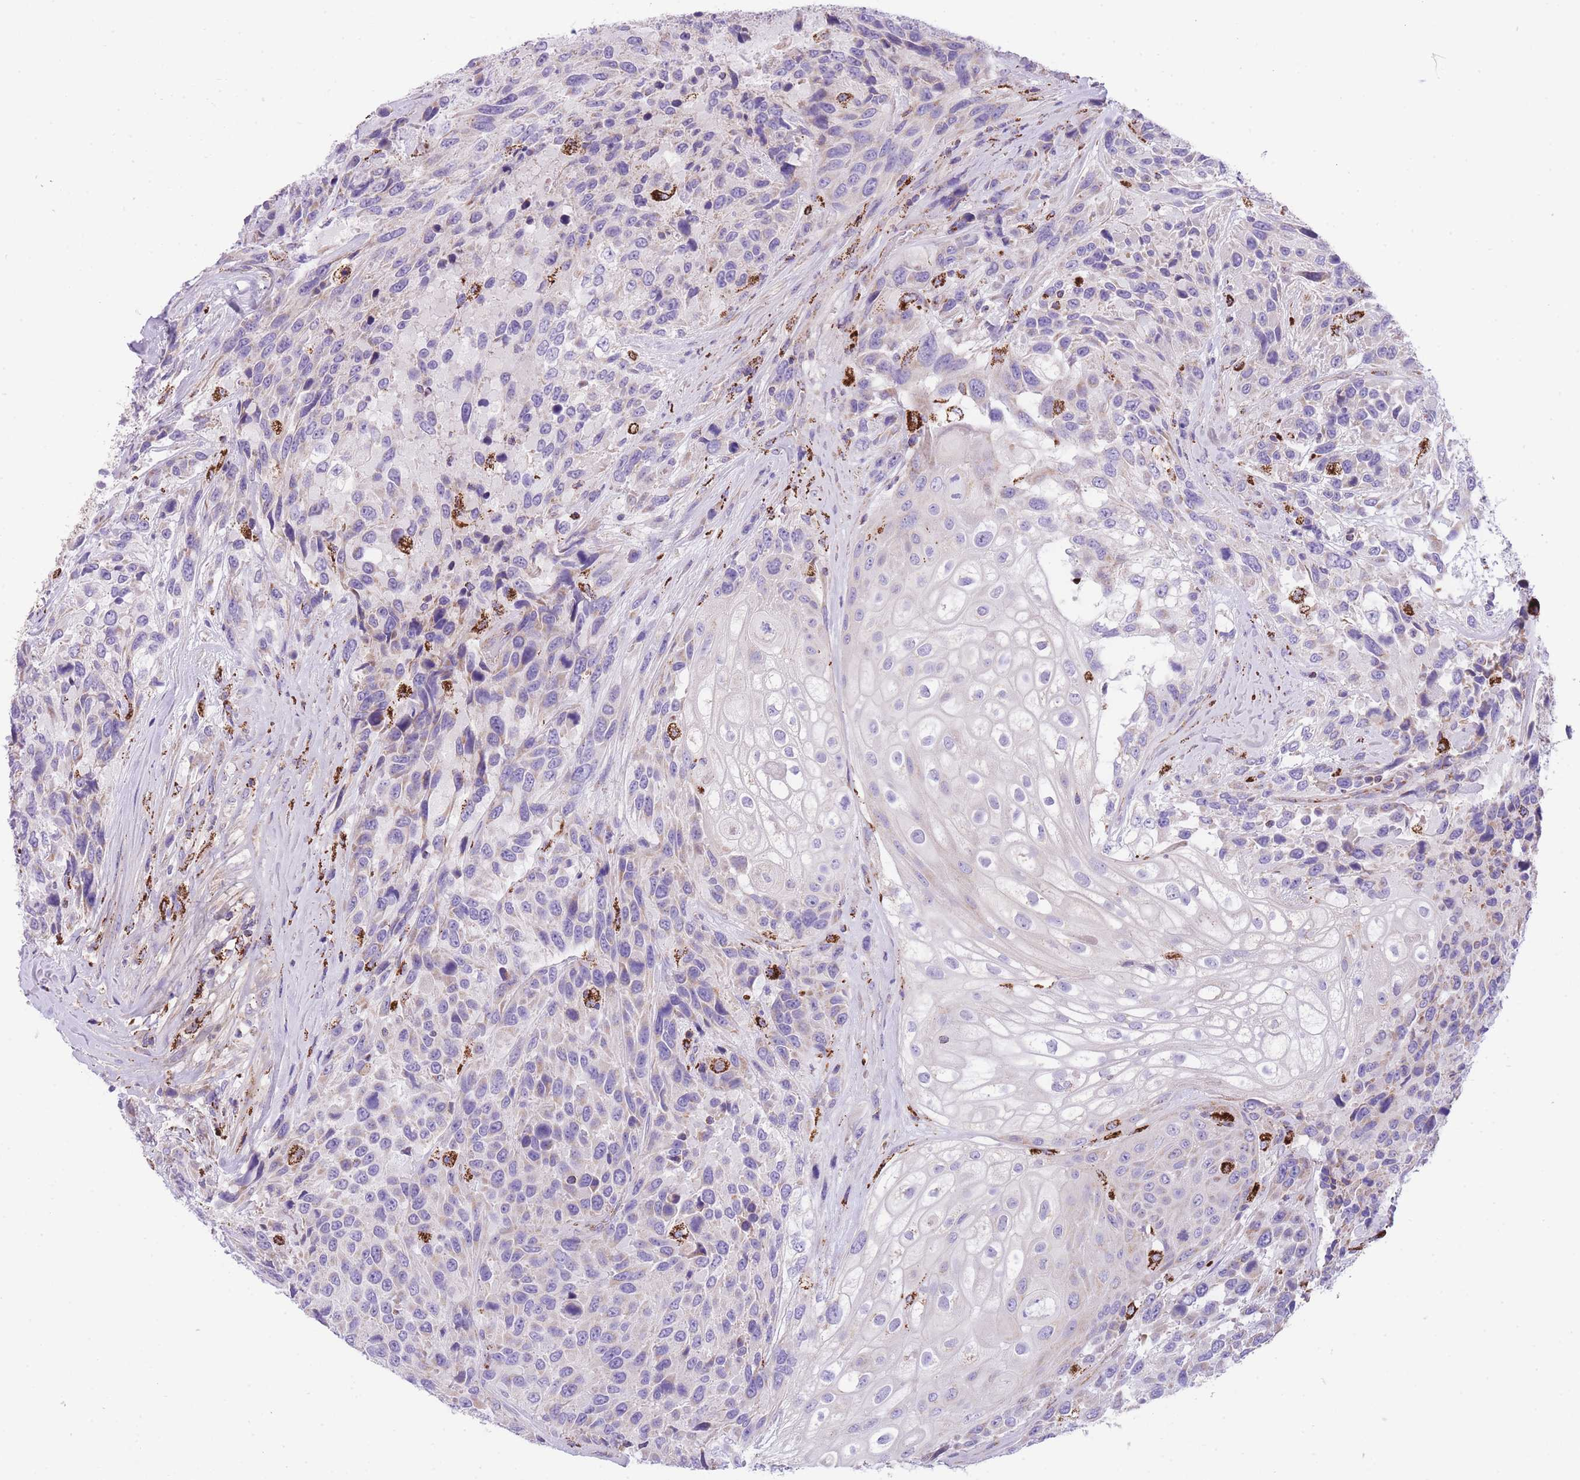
{"staining": {"intensity": "negative", "quantity": "none", "location": "none"}, "tissue": "urothelial cancer", "cell_type": "Tumor cells", "image_type": "cancer", "snomed": [{"axis": "morphology", "description": "Urothelial carcinoma, High grade"}, {"axis": "topography", "description": "Urinary bladder"}], "caption": "Histopathology image shows no significant protein expression in tumor cells of high-grade urothelial carcinoma. Brightfield microscopy of immunohistochemistry (IHC) stained with DAB (3,3'-diaminobenzidine) (brown) and hematoxylin (blue), captured at high magnification.", "gene": "ST3GAL3", "patient": {"sex": "female", "age": 70}}